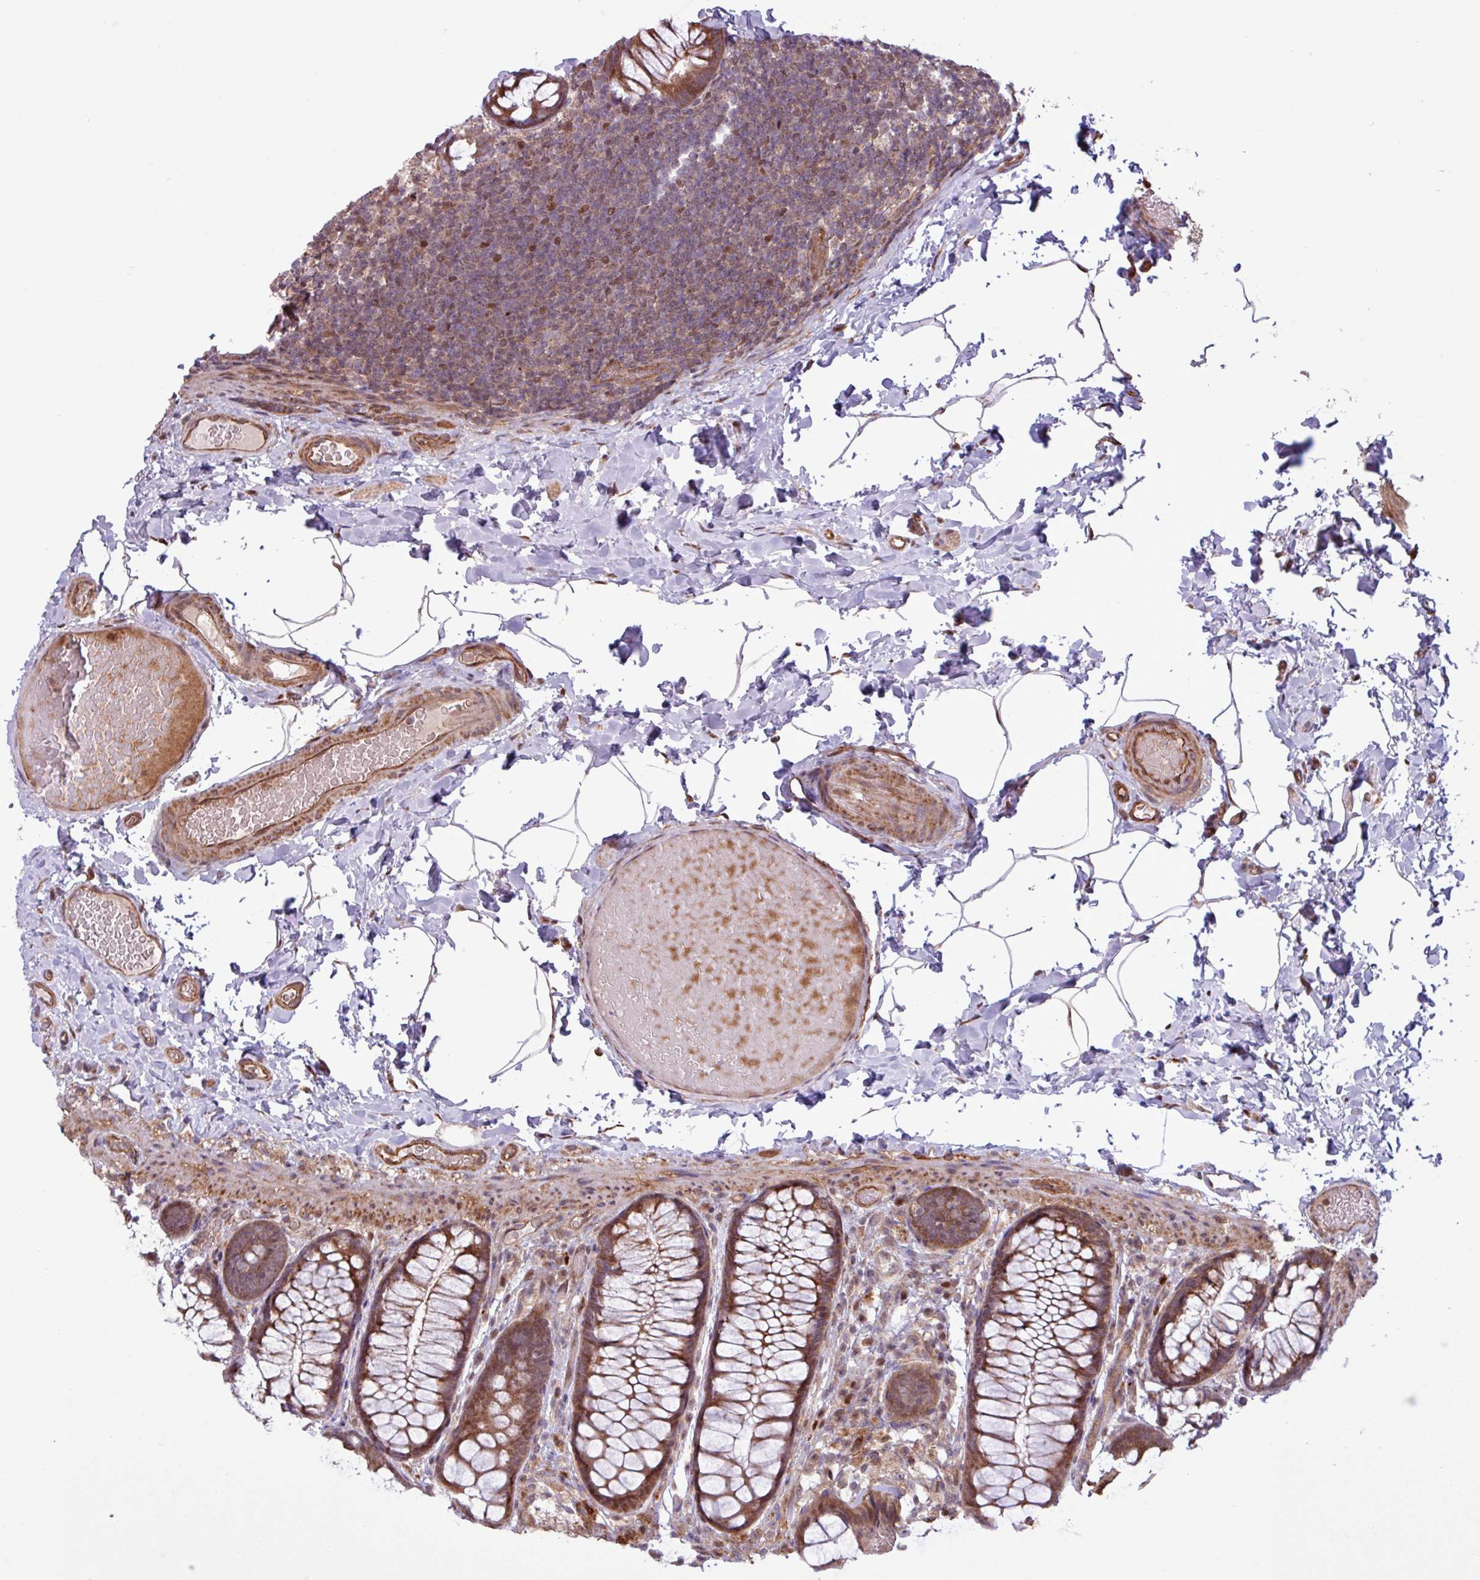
{"staining": {"intensity": "moderate", "quantity": ">75%", "location": "cytoplasmic/membranous"}, "tissue": "colon", "cell_type": "Endothelial cells", "image_type": "normal", "snomed": [{"axis": "morphology", "description": "Normal tissue, NOS"}, {"axis": "topography", "description": "Colon"}], "caption": "Endothelial cells show medium levels of moderate cytoplasmic/membranous positivity in about >75% of cells in benign human colon.", "gene": "PDPR", "patient": {"sex": "male", "age": 46}}